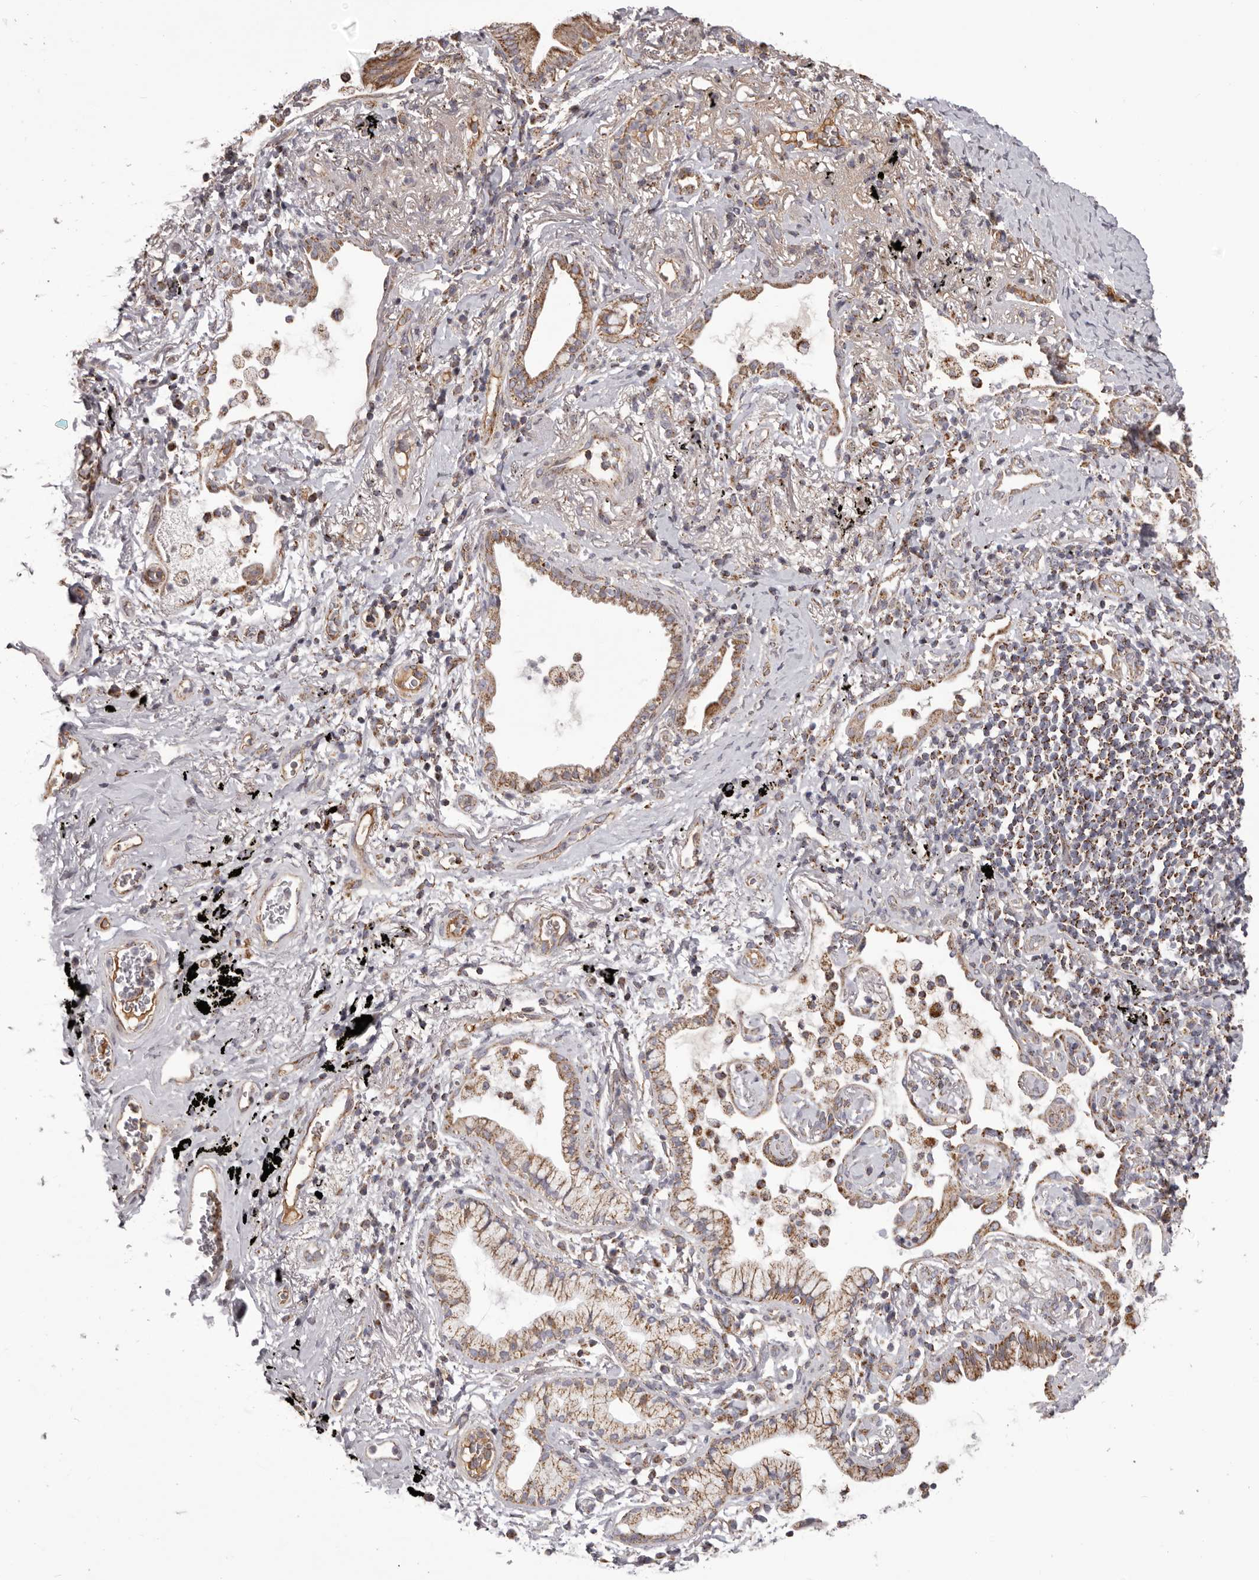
{"staining": {"intensity": "moderate", "quantity": ">75%", "location": "cytoplasmic/membranous"}, "tissue": "lung cancer", "cell_type": "Tumor cells", "image_type": "cancer", "snomed": [{"axis": "morphology", "description": "Adenocarcinoma, NOS"}, {"axis": "topography", "description": "Lung"}], "caption": "High-power microscopy captured an IHC image of lung adenocarcinoma, revealing moderate cytoplasmic/membranous positivity in approximately >75% of tumor cells. (DAB IHC with brightfield microscopy, high magnification).", "gene": "CHRM2", "patient": {"sex": "female", "age": 70}}